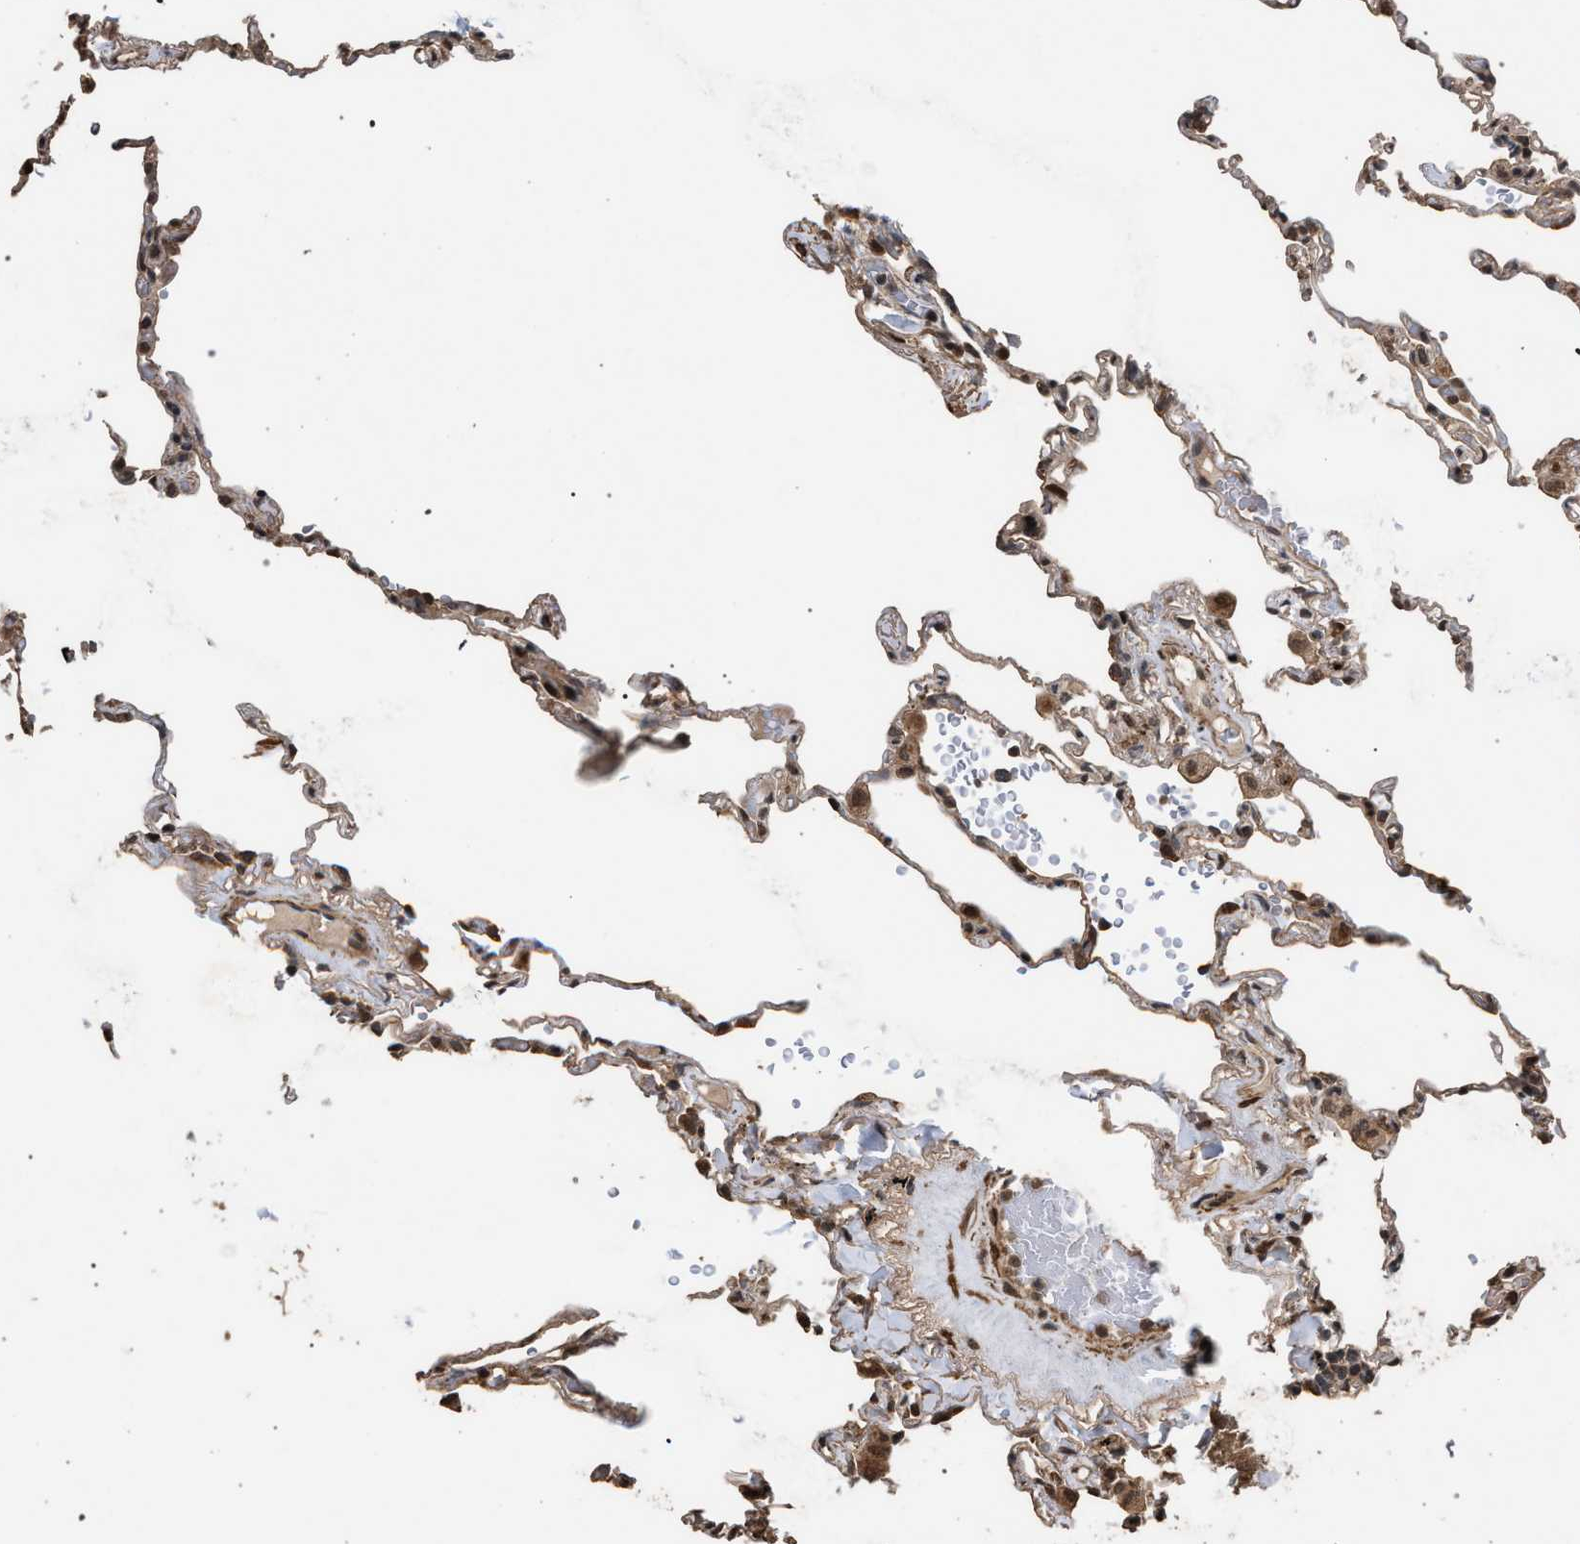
{"staining": {"intensity": "moderate", "quantity": "<25%", "location": "cytoplasmic/membranous"}, "tissue": "lung", "cell_type": "Alveolar cells", "image_type": "normal", "snomed": [{"axis": "morphology", "description": "Normal tissue, NOS"}, {"axis": "topography", "description": "Lung"}], "caption": "DAB (3,3'-diaminobenzidine) immunohistochemical staining of benign lung demonstrates moderate cytoplasmic/membranous protein expression in about <25% of alveolar cells.", "gene": "NAA35", "patient": {"sex": "male", "age": 59}}